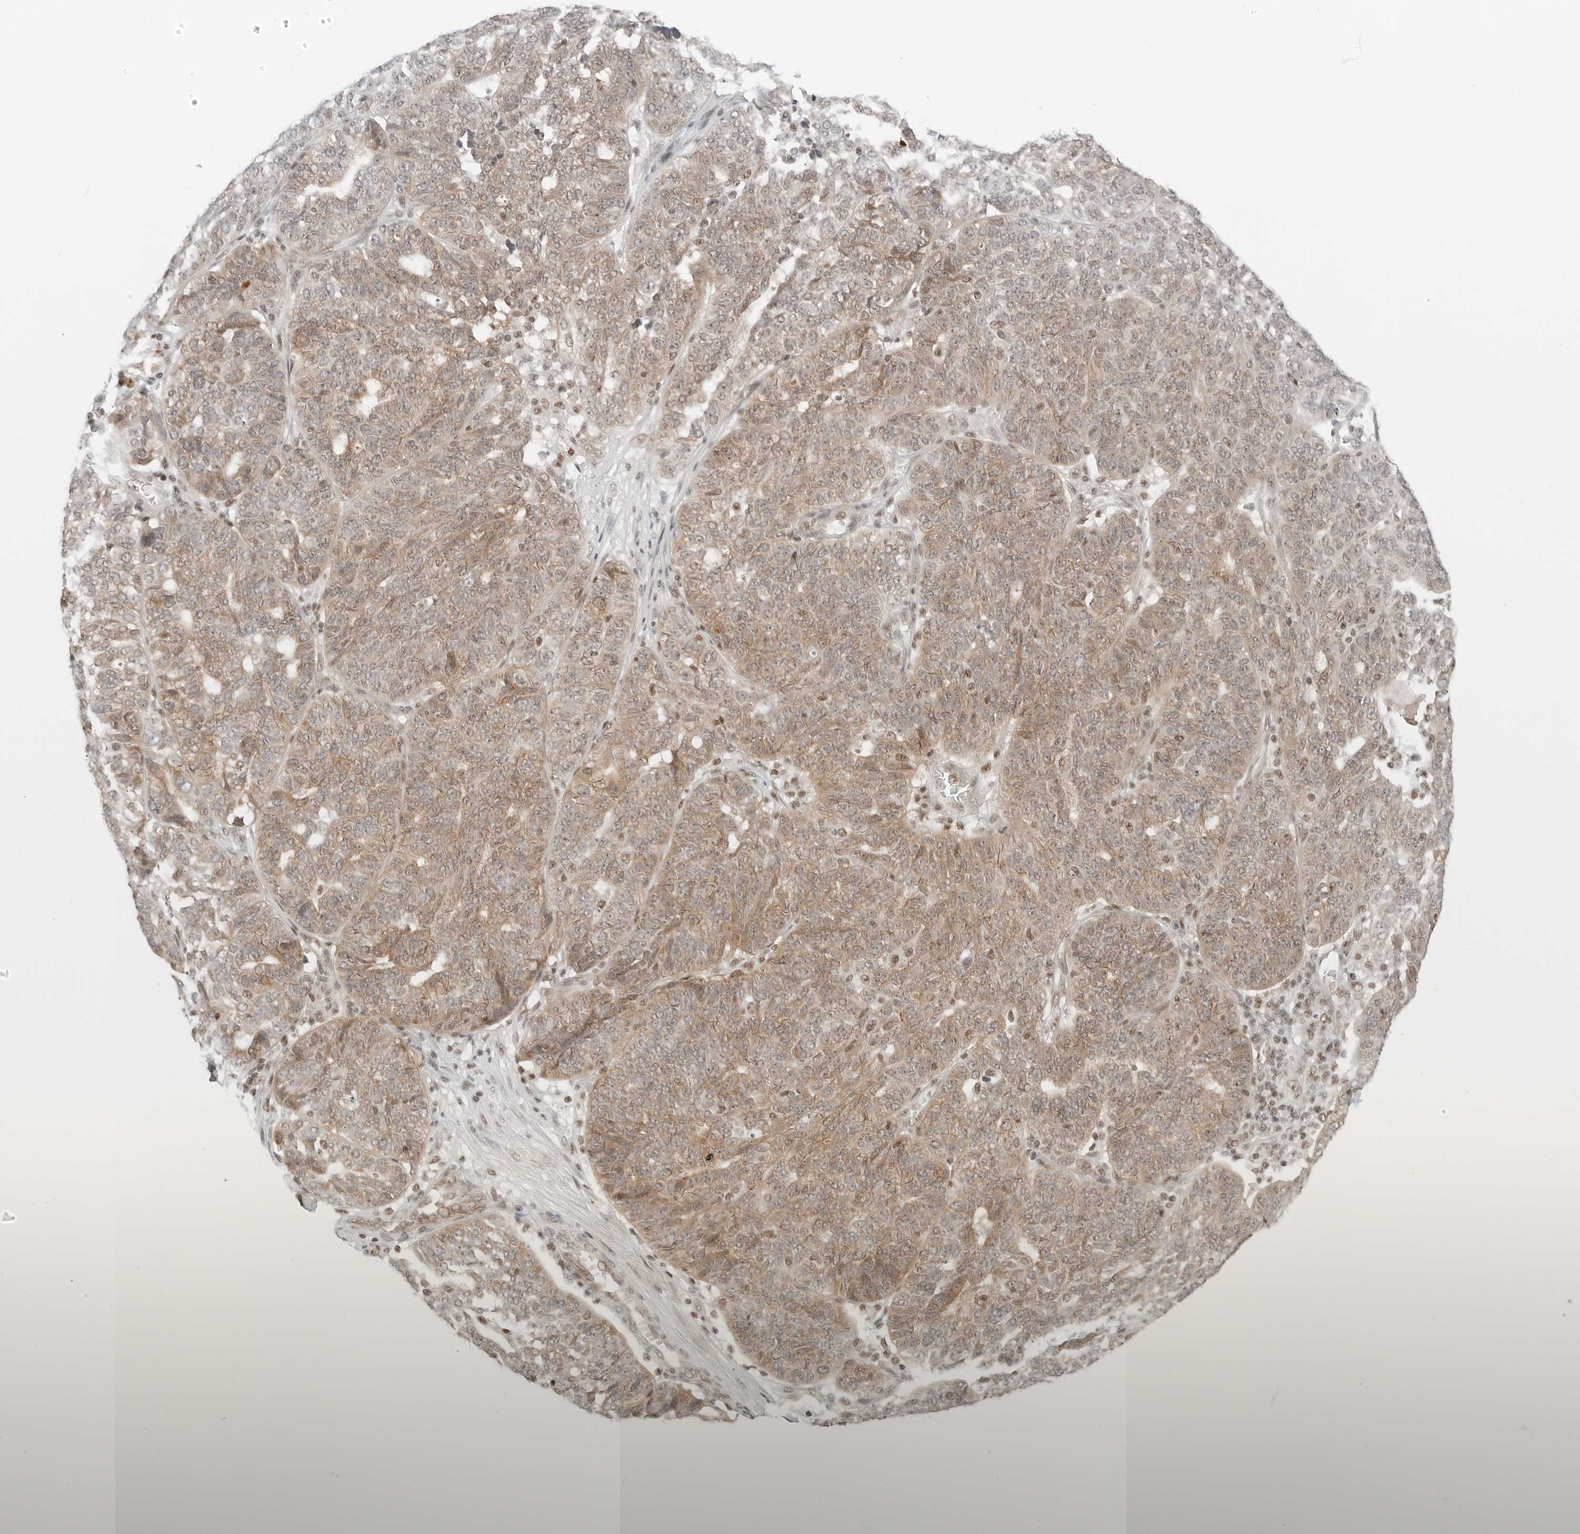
{"staining": {"intensity": "moderate", "quantity": ">75%", "location": "cytoplasmic/membranous,nuclear"}, "tissue": "ovarian cancer", "cell_type": "Tumor cells", "image_type": "cancer", "snomed": [{"axis": "morphology", "description": "Cystadenocarcinoma, serous, NOS"}, {"axis": "topography", "description": "Ovary"}], "caption": "A medium amount of moderate cytoplasmic/membranous and nuclear staining is seen in about >75% of tumor cells in ovarian cancer tissue.", "gene": "CRTC2", "patient": {"sex": "female", "age": 59}}